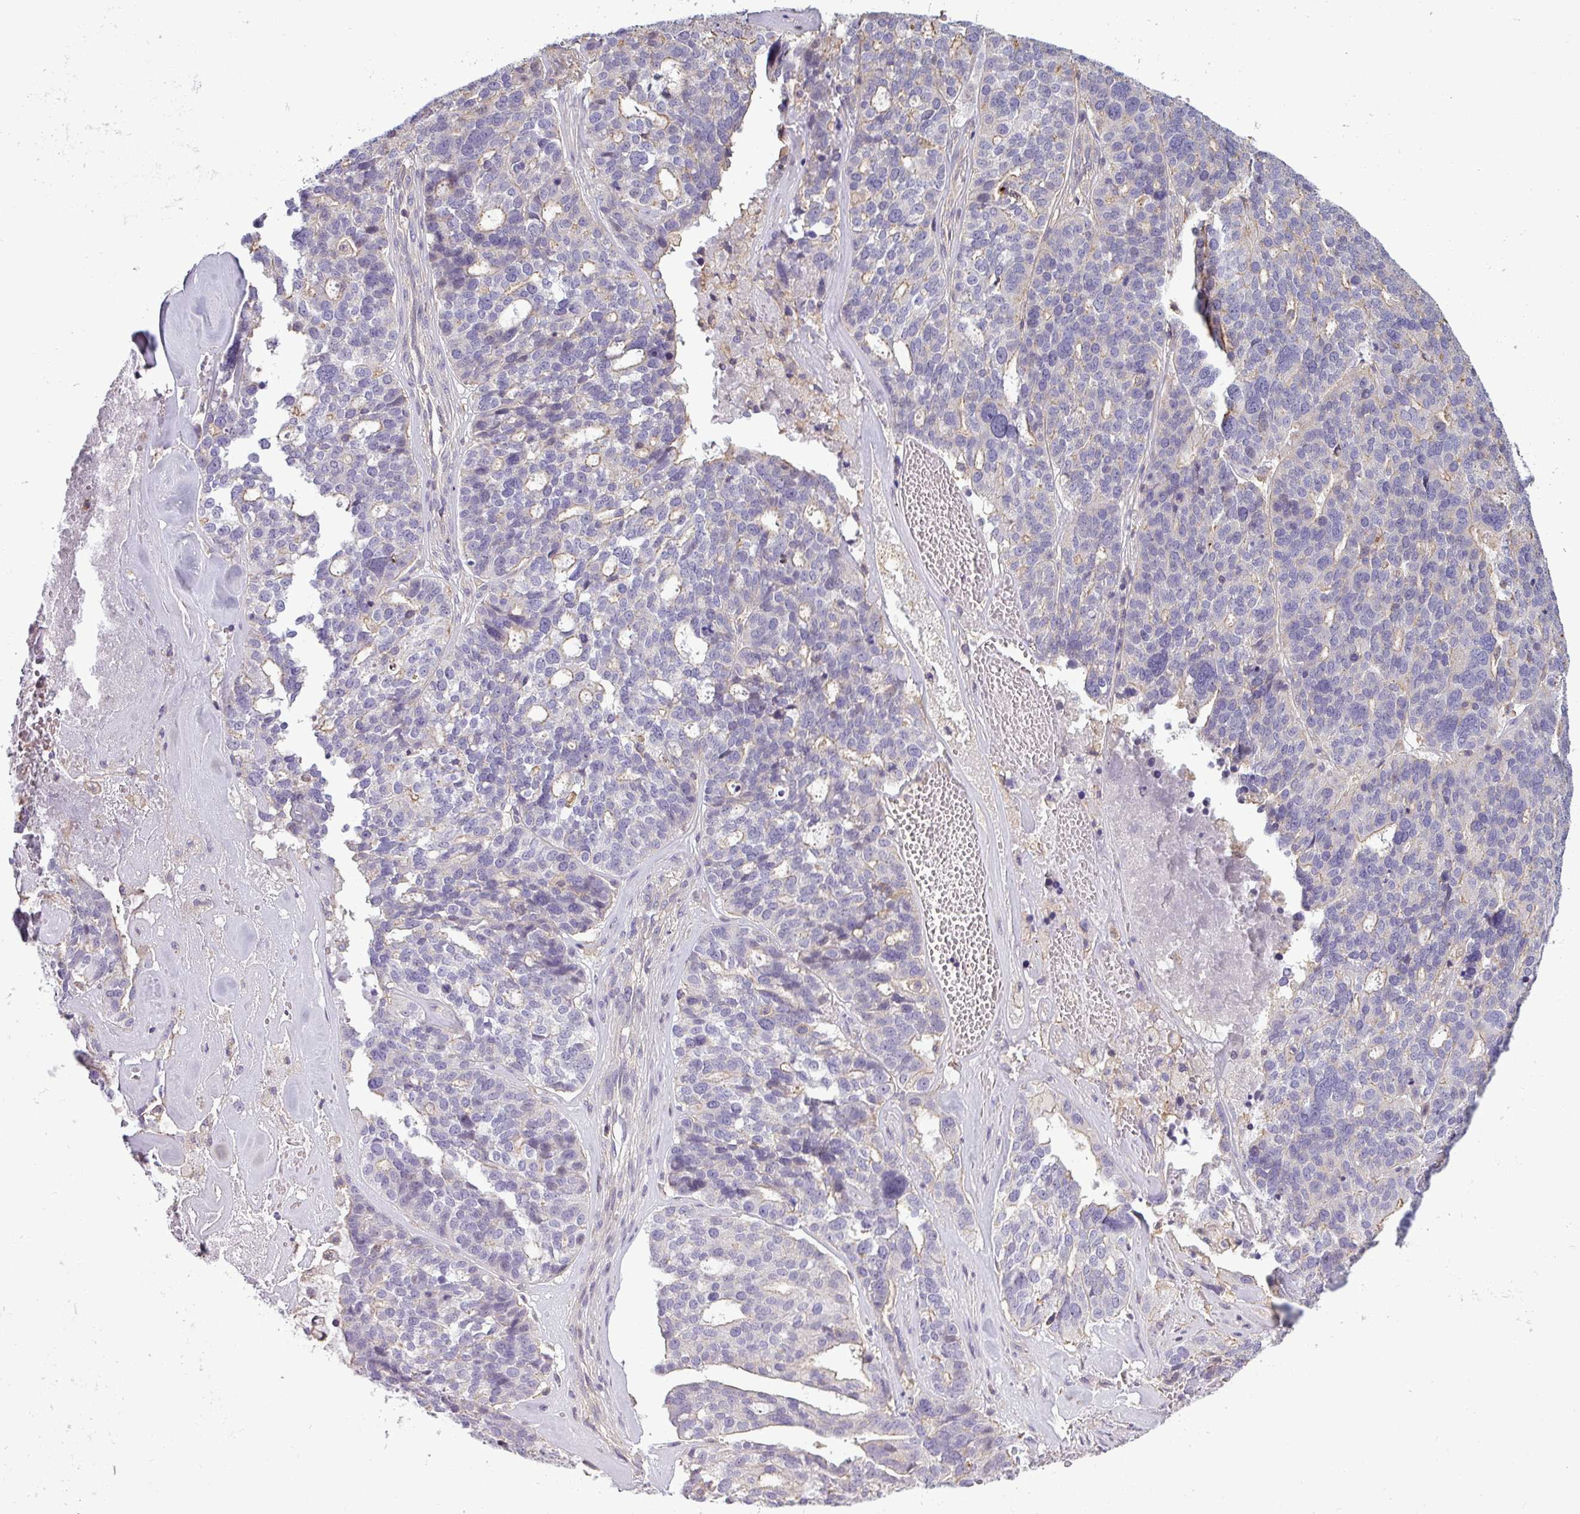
{"staining": {"intensity": "negative", "quantity": "none", "location": "none"}, "tissue": "ovarian cancer", "cell_type": "Tumor cells", "image_type": "cancer", "snomed": [{"axis": "morphology", "description": "Cystadenocarcinoma, serous, NOS"}, {"axis": "topography", "description": "Ovary"}], "caption": "IHC histopathology image of ovarian cancer stained for a protein (brown), which demonstrates no staining in tumor cells.", "gene": "ZNF835", "patient": {"sex": "female", "age": 59}}